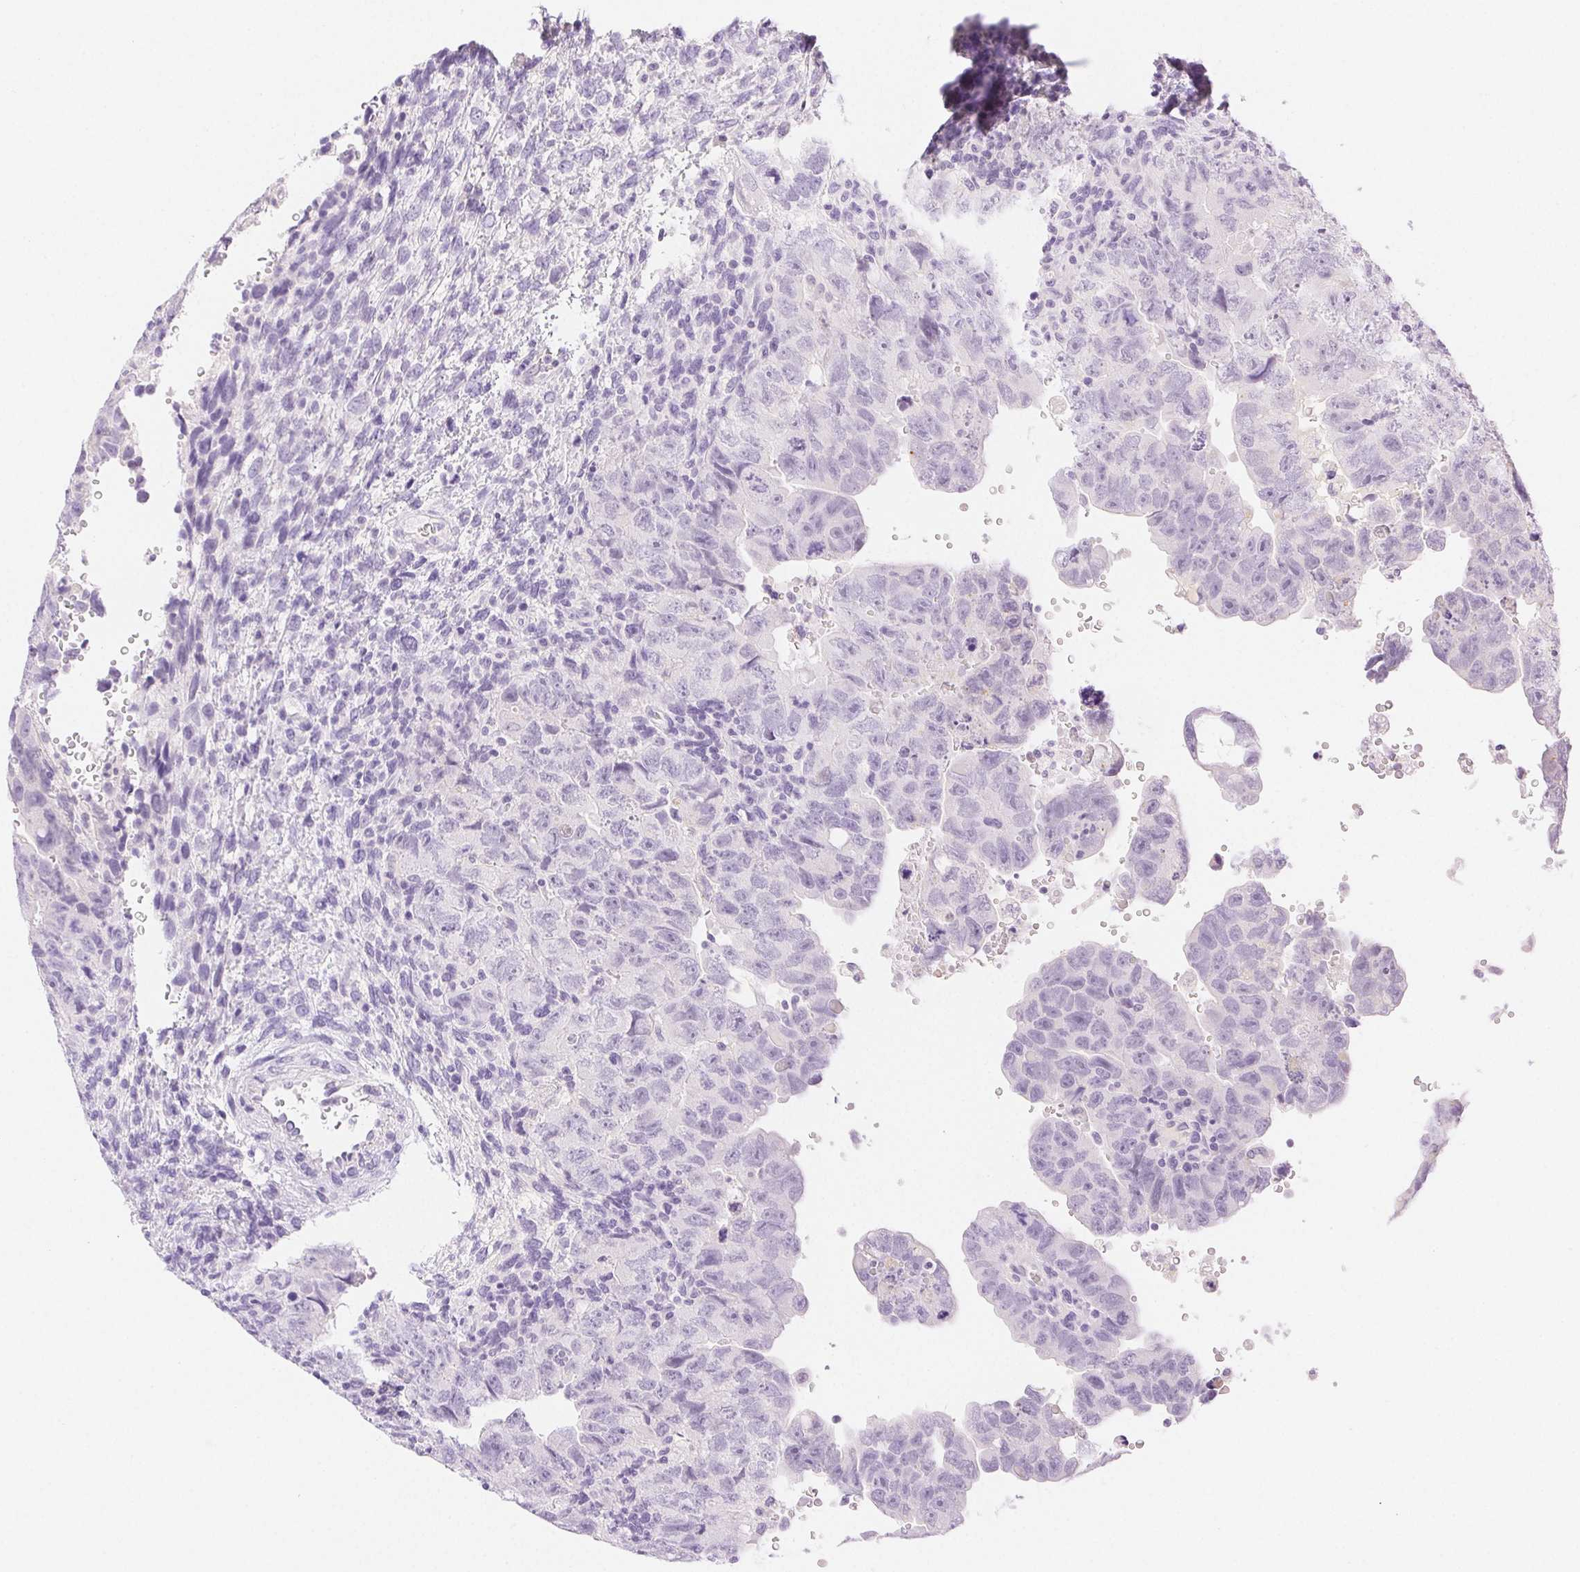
{"staining": {"intensity": "negative", "quantity": "none", "location": "none"}, "tissue": "testis cancer", "cell_type": "Tumor cells", "image_type": "cancer", "snomed": [{"axis": "morphology", "description": "Carcinoma, Embryonal, NOS"}, {"axis": "topography", "description": "Testis"}], "caption": "Testis cancer (embryonal carcinoma) was stained to show a protein in brown. There is no significant positivity in tumor cells.", "gene": "SPACA4", "patient": {"sex": "male", "age": 24}}